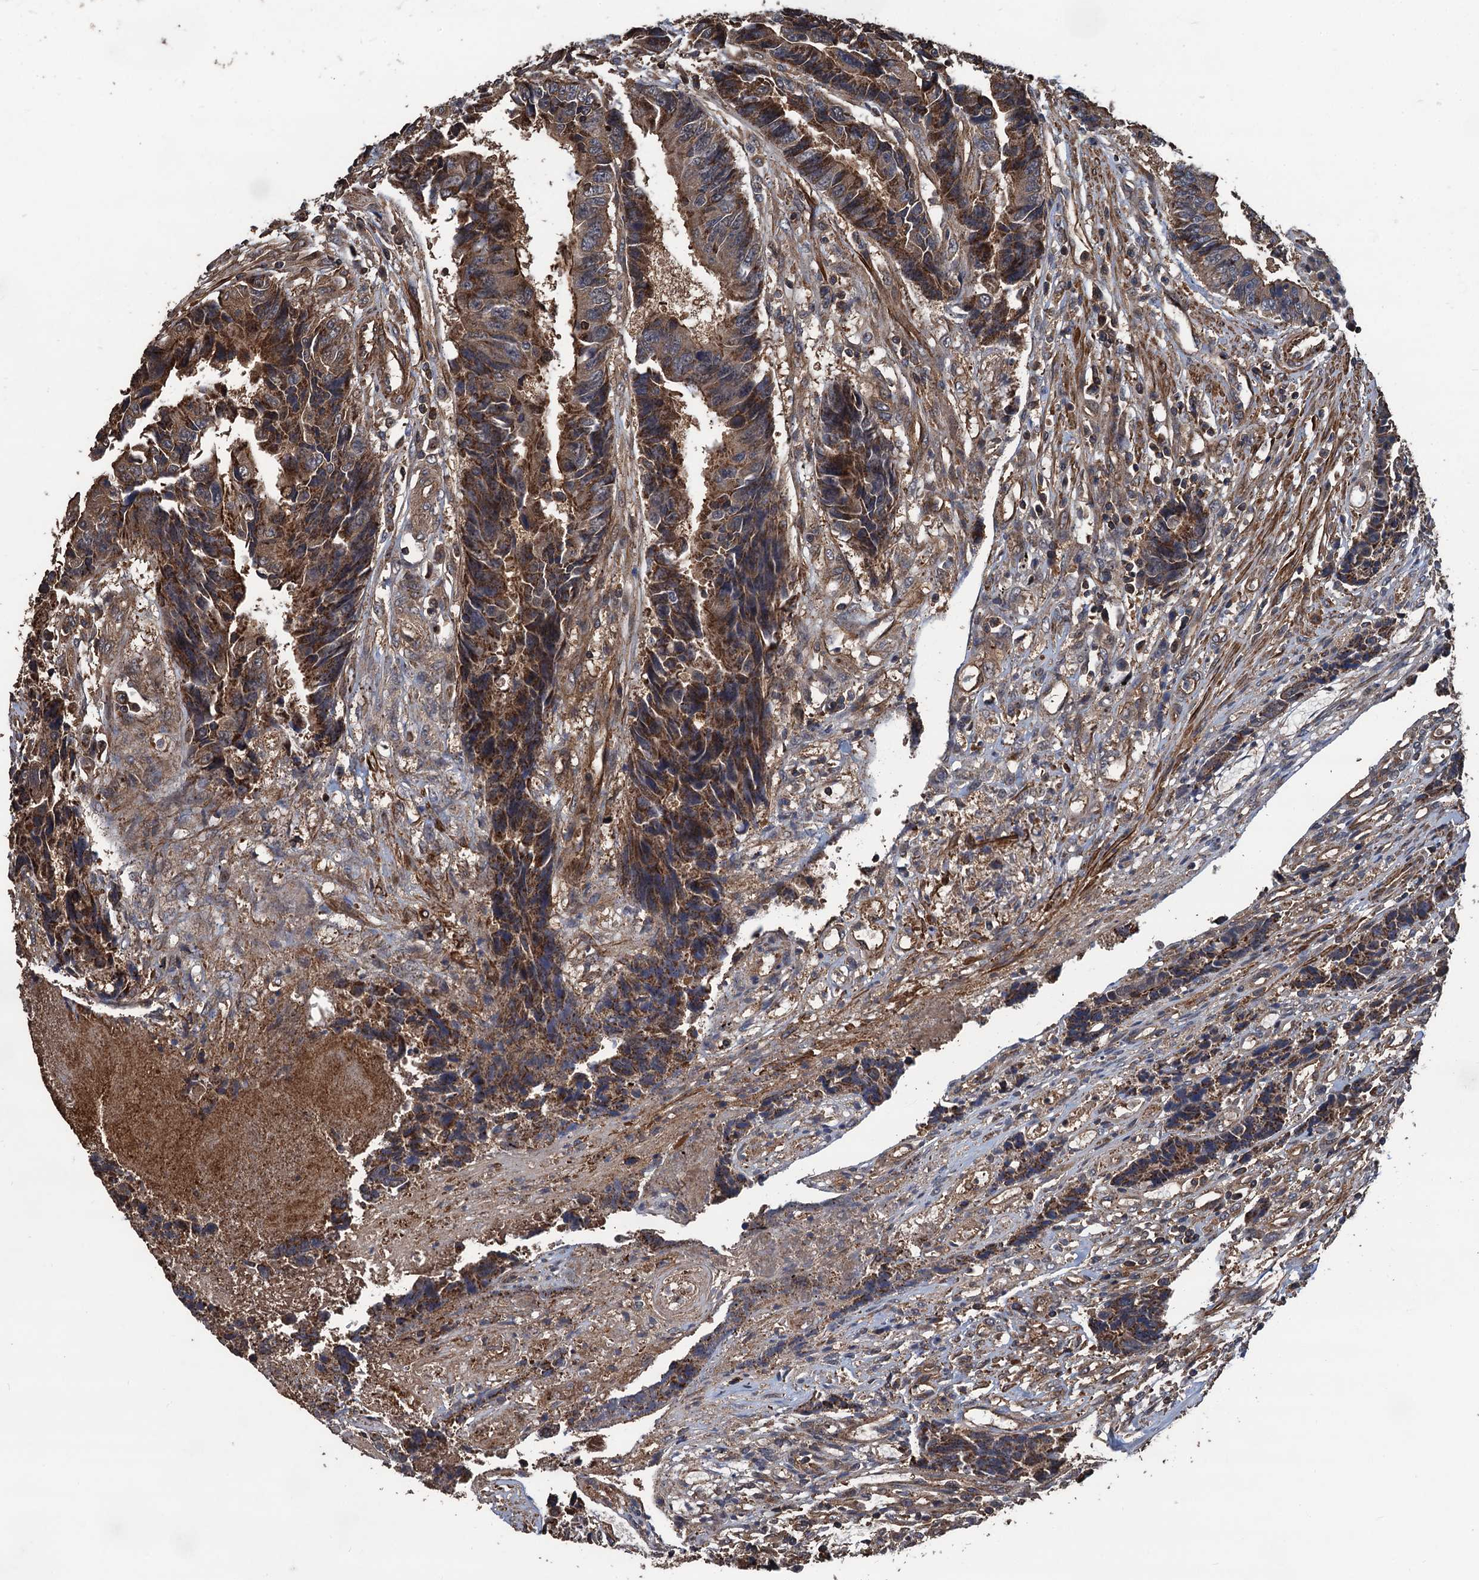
{"staining": {"intensity": "moderate", "quantity": ">75%", "location": "cytoplasmic/membranous"}, "tissue": "colorectal cancer", "cell_type": "Tumor cells", "image_type": "cancer", "snomed": [{"axis": "morphology", "description": "Adenocarcinoma, NOS"}, {"axis": "topography", "description": "Rectum"}], "caption": "DAB immunohistochemical staining of colorectal adenocarcinoma reveals moderate cytoplasmic/membranous protein staining in about >75% of tumor cells.", "gene": "PPP4R1", "patient": {"sex": "male", "age": 84}}